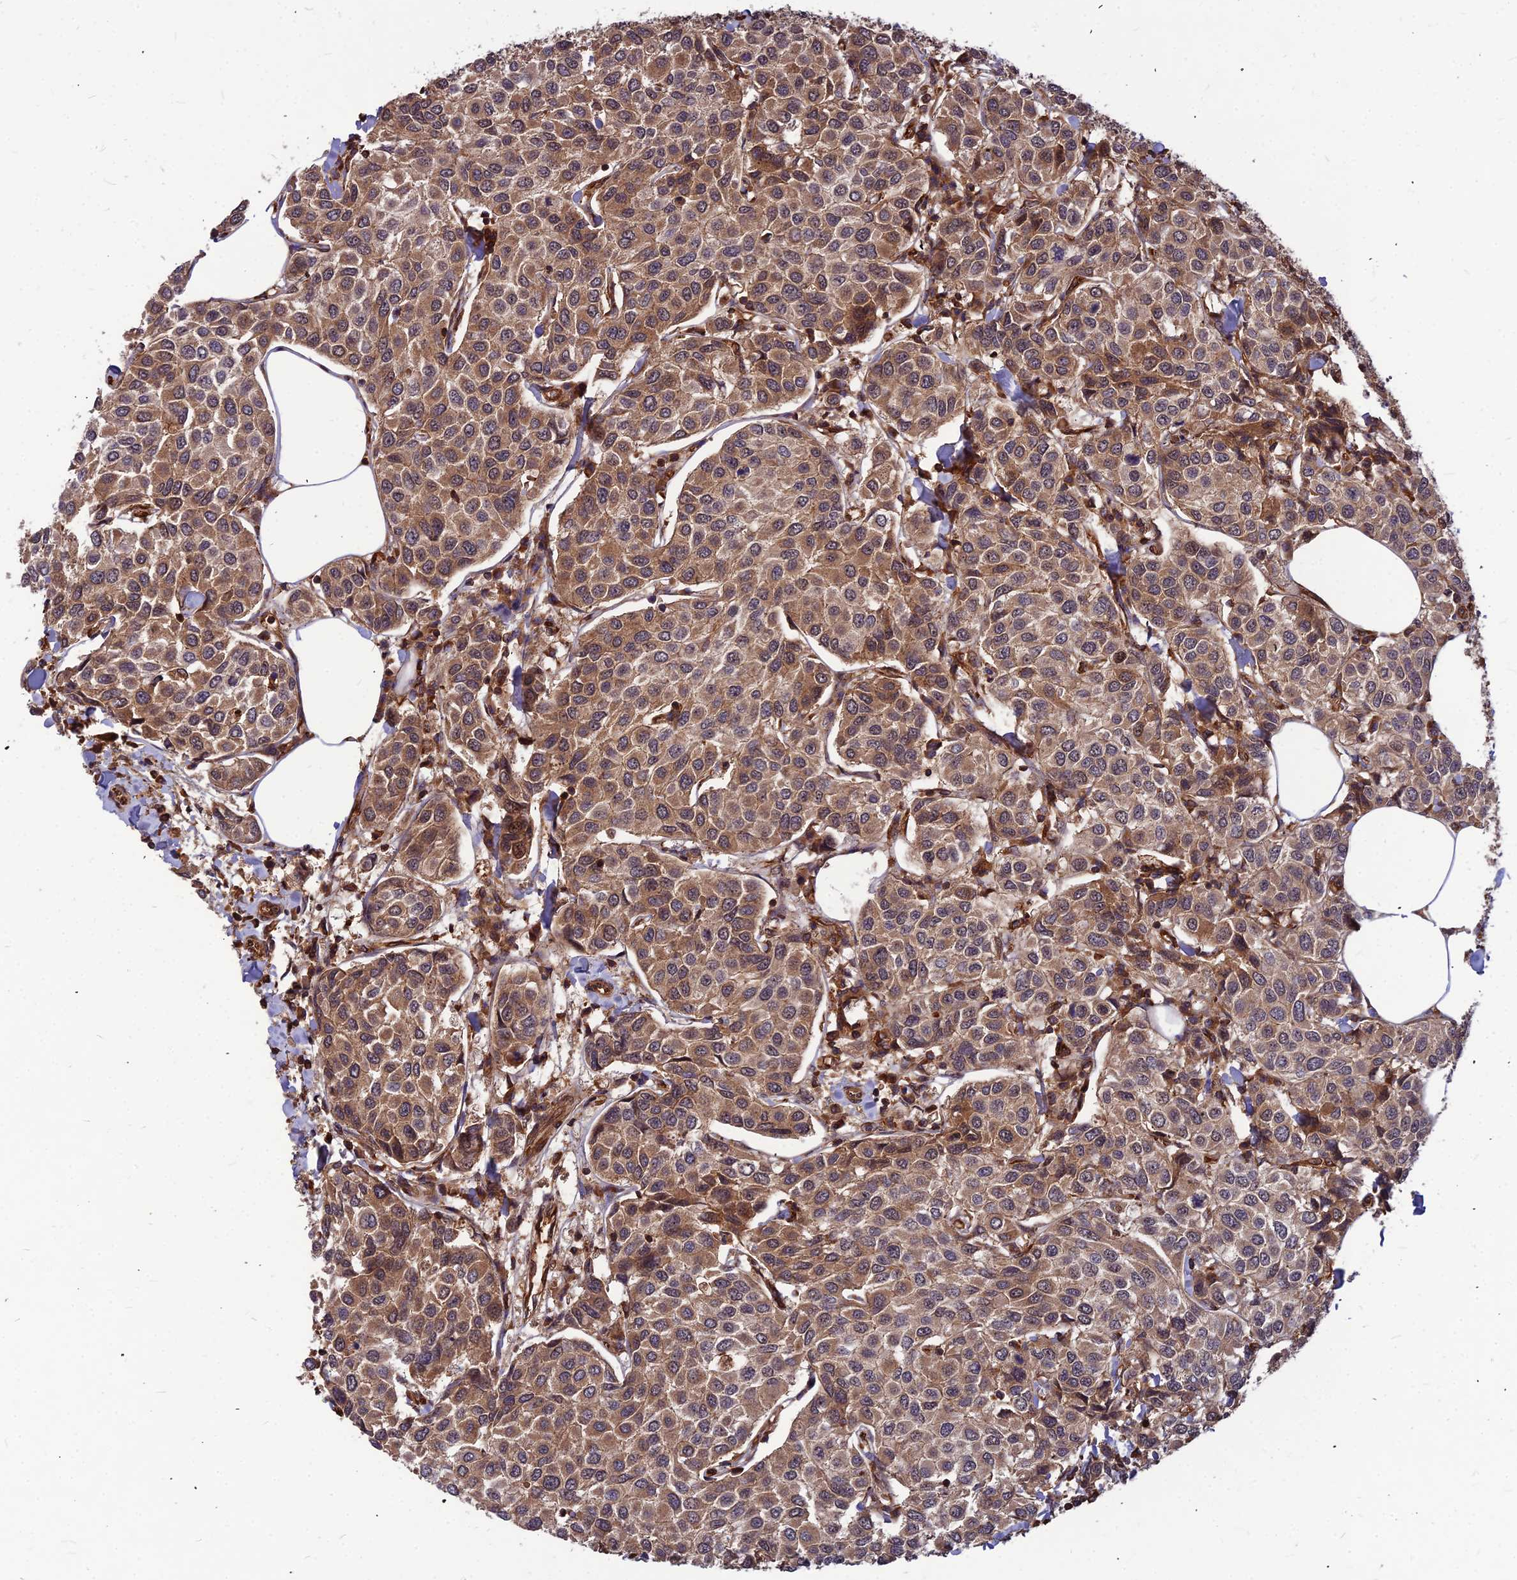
{"staining": {"intensity": "moderate", "quantity": ">75%", "location": "cytoplasmic/membranous"}, "tissue": "breast cancer", "cell_type": "Tumor cells", "image_type": "cancer", "snomed": [{"axis": "morphology", "description": "Duct carcinoma"}, {"axis": "topography", "description": "Breast"}], "caption": "Infiltrating ductal carcinoma (breast) stained with IHC shows moderate cytoplasmic/membranous expression in about >75% of tumor cells.", "gene": "ZNF467", "patient": {"sex": "female", "age": 55}}